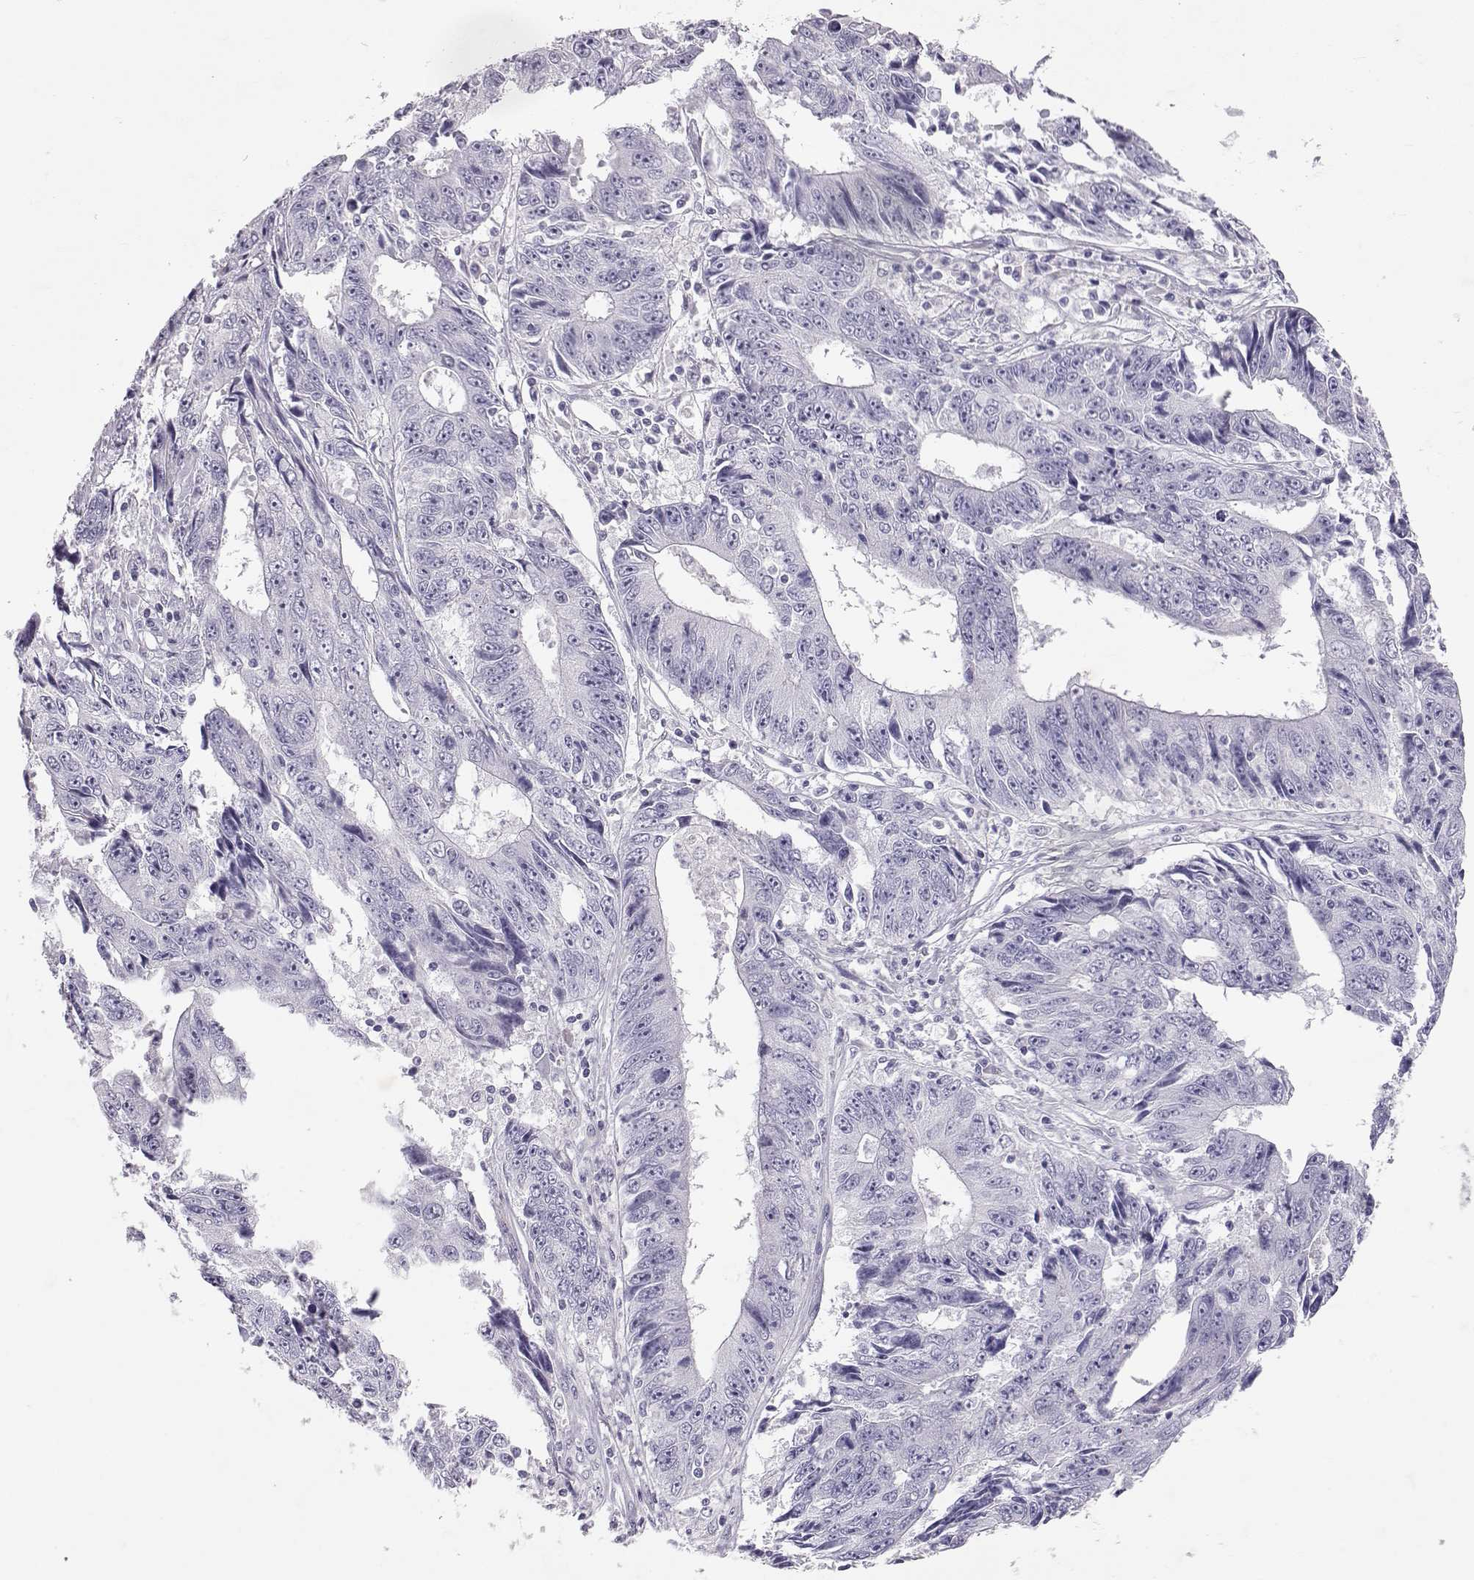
{"staining": {"intensity": "negative", "quantity": "none", "location": "none"}, "tissue": "liver cancer", "cell_type": "Tumor cells", "image_type": "cancer", "snomed": [{"axis": "morphology", "description": "Cholangiocarcinoma"}, {"axis": "topography", "description": "Liver"}], "caption": "Protein analysis of liver cancer demonstrates no significant positivity in tumor cells.", "gene": "RD3", "patient": {"sex": "male", "age": 65}}